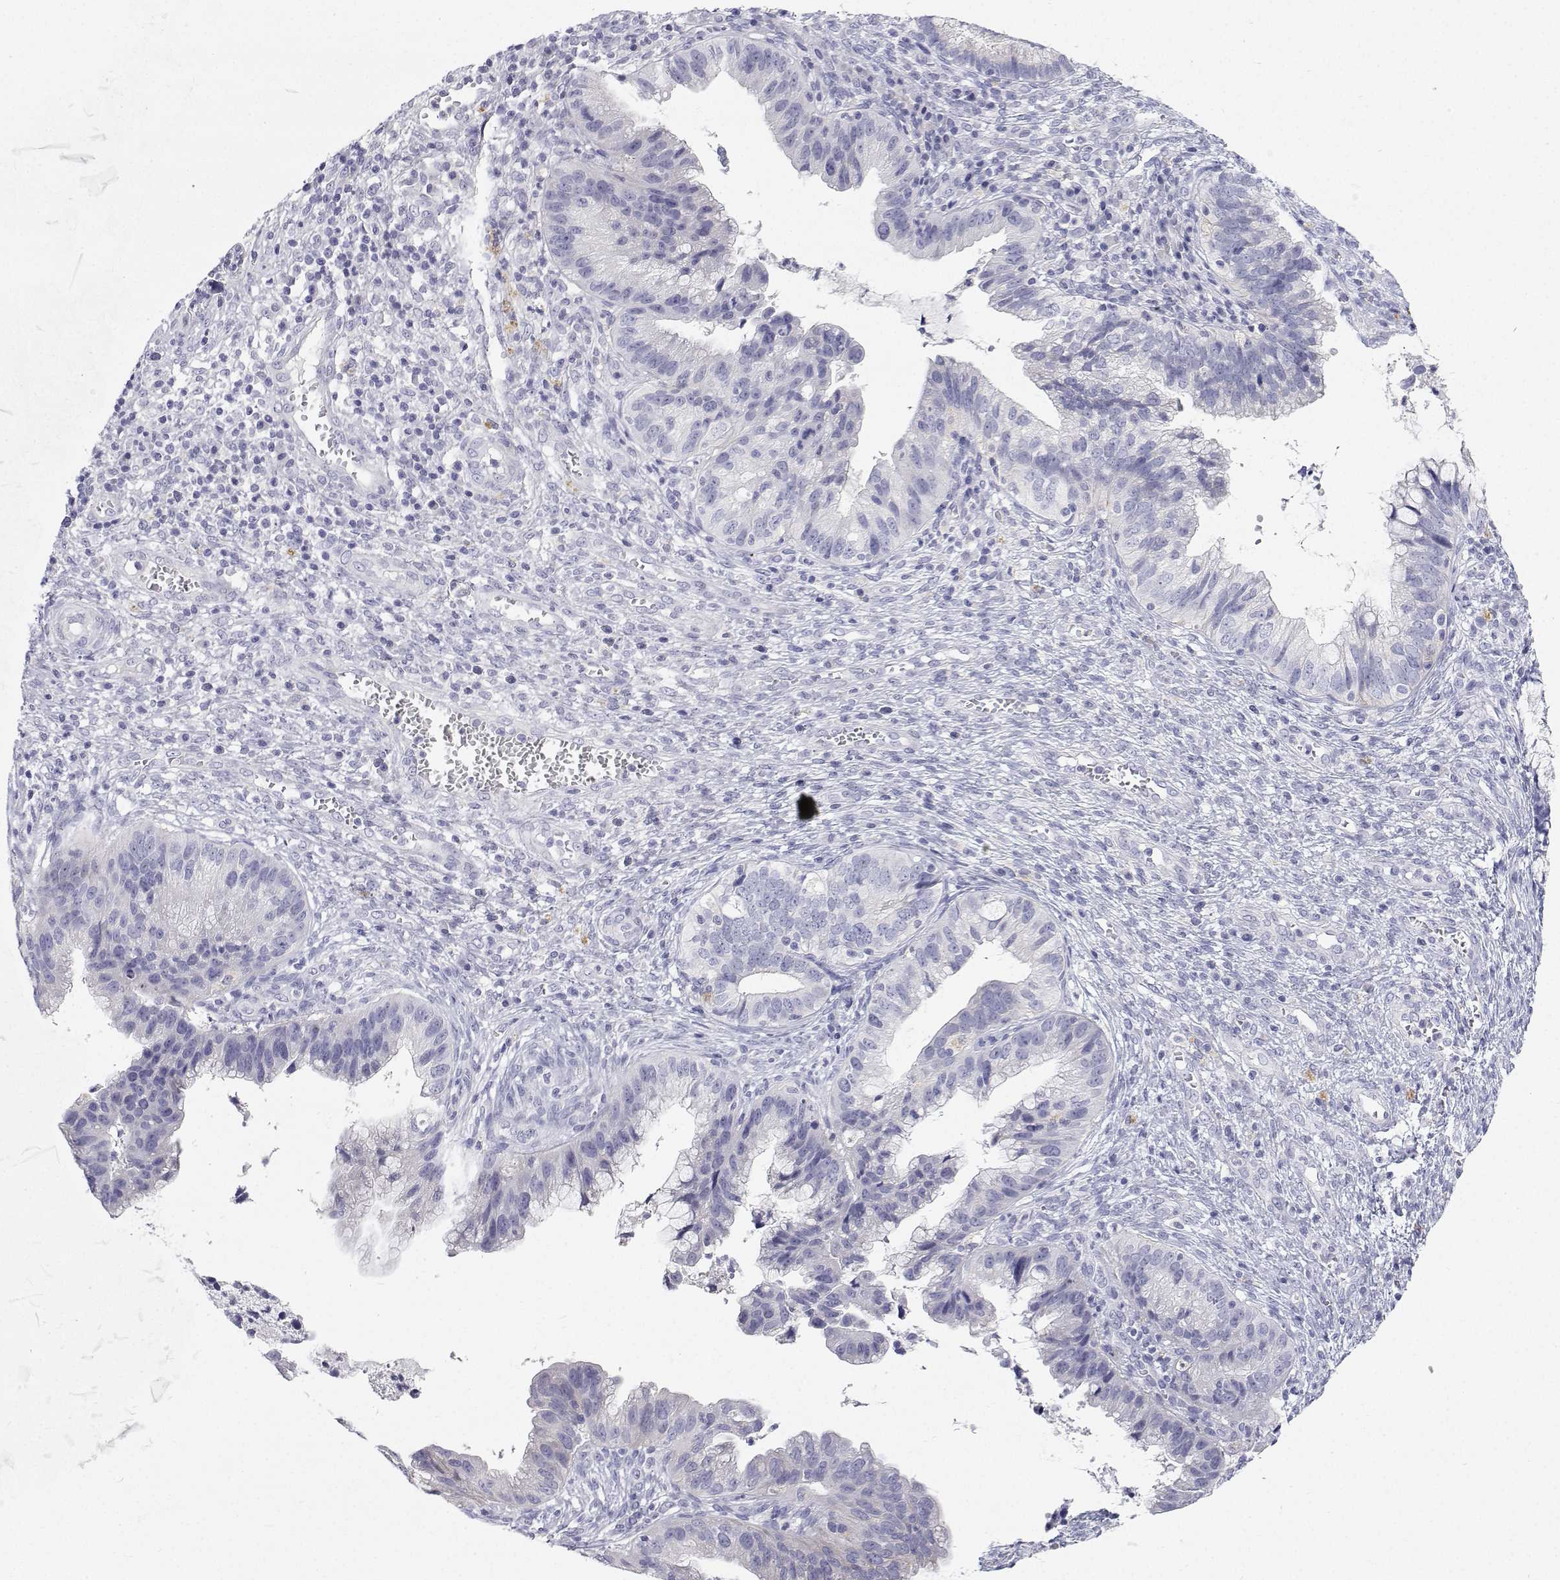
{"staining": {"intensity": "negative", "quantity": "none", "location": "none"}, "tissue": "cervical cancer", "cell_type": "Tumor cells", "image_type": "cancer", "snomed": [{"axis": "morphology", "description": "Adenocarcinoma, NOS"}, {"axis": "topography", "description": "Cervix"}], "caption": "Immunohistochemistry photomicrograph of adenocarcinoma (cervical) stained for a protein (brown), which reveals no expression in tumor cells.", "gene": "NCR2", "patient": {"sex": "female", "age": 34}}